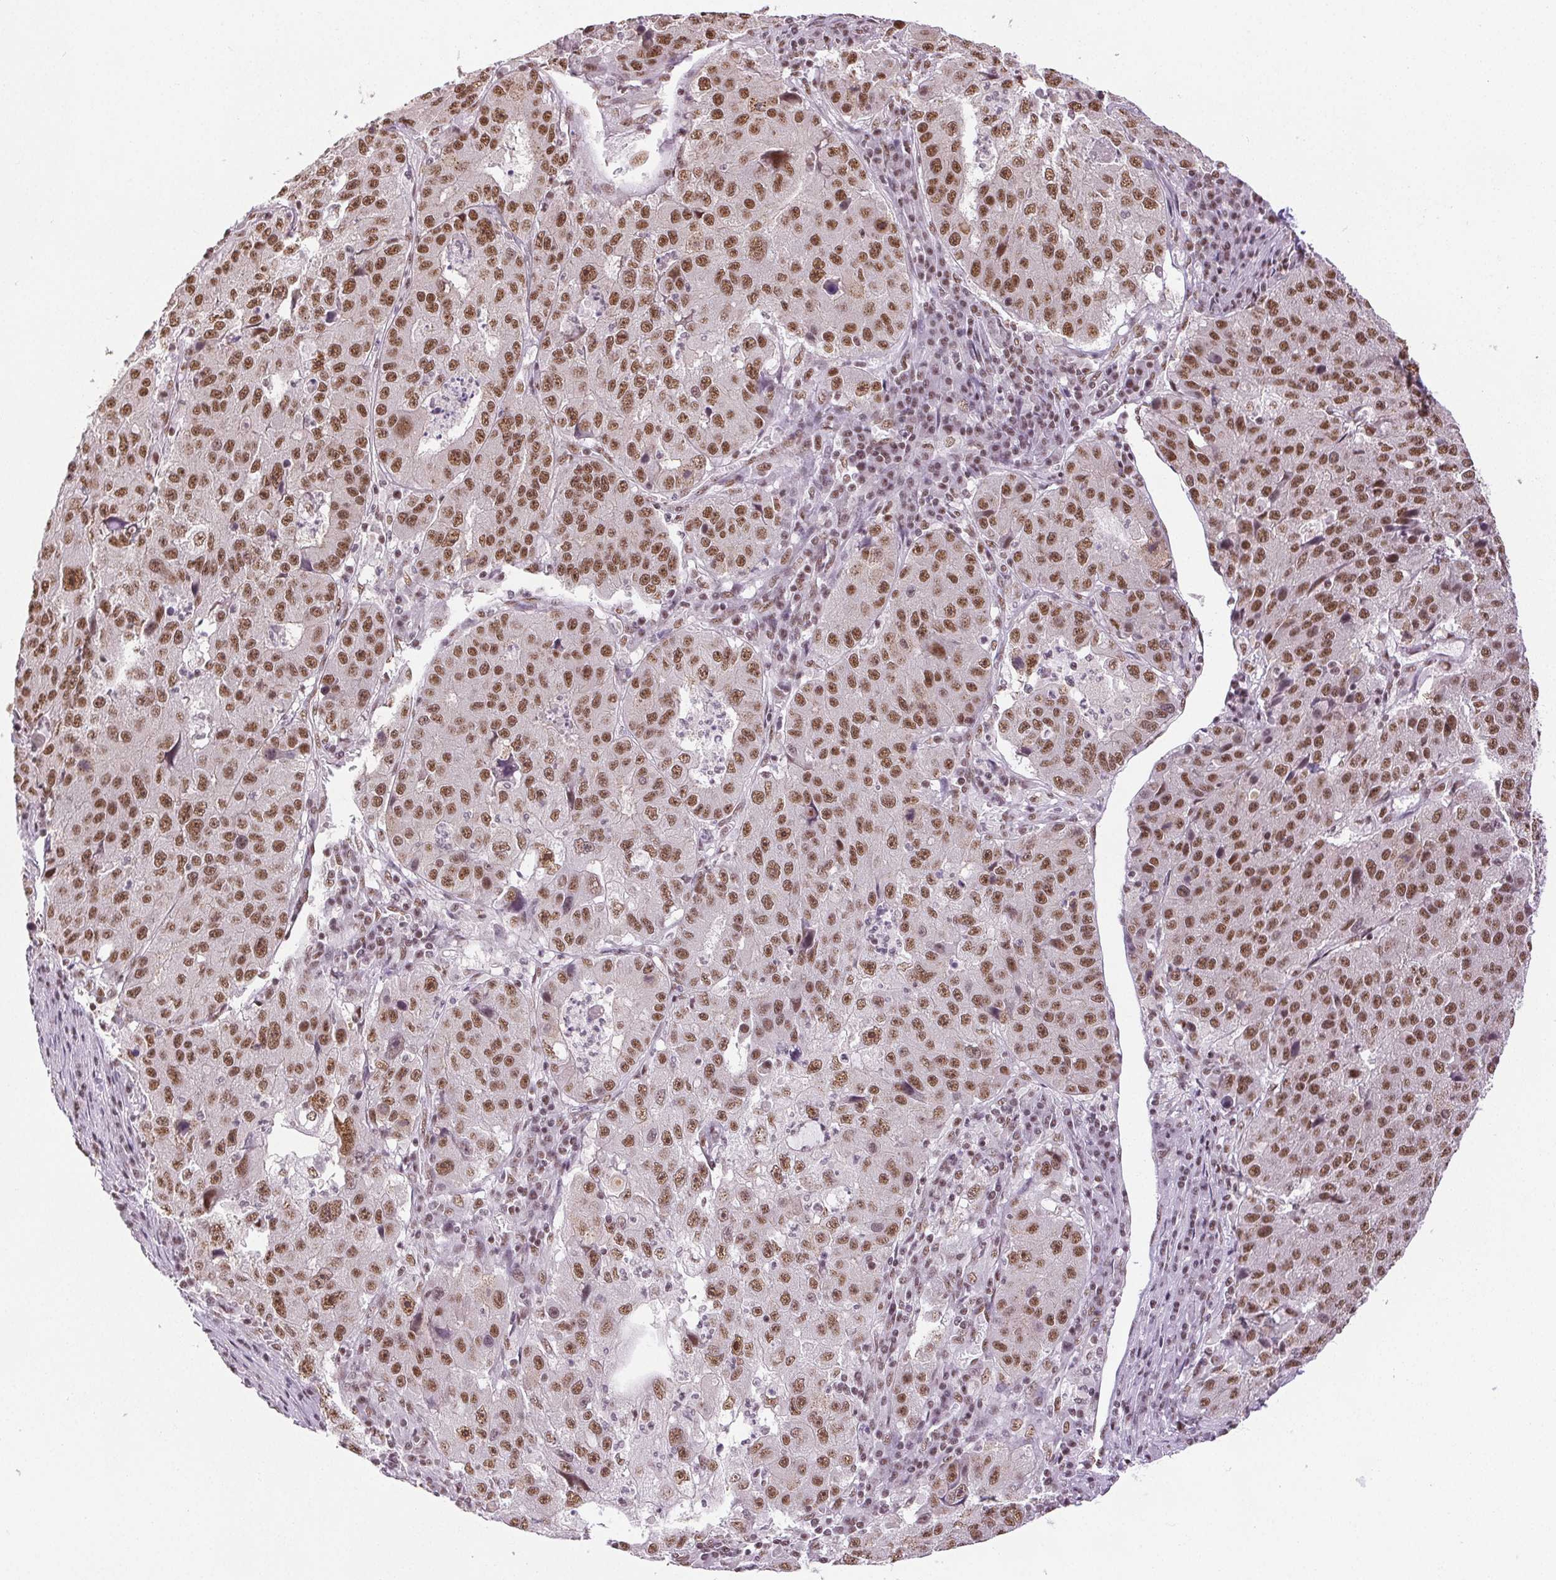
{"staining": {"intensity": "moderate", "quantity": ">75%", "location": "nuclear"}, "tissue": "stomach cancer", "cell_type": "Tumor cells", "image_type": "cancer", "snomed": [{"axis": "morphology", "description": "Adenocarcinoma, NOS"}, {"axis": "topography", "description": "Stomach"}], "caption": "A brown stain shows moderate nuclear expression of a protein in stomach cancer (adenocarcinoma) tumor cells. (brown staining indicates protein expression, while blue staining denotes nuclei).", "gene": "IK", "patient": {"sex": "male", "age": 71}}